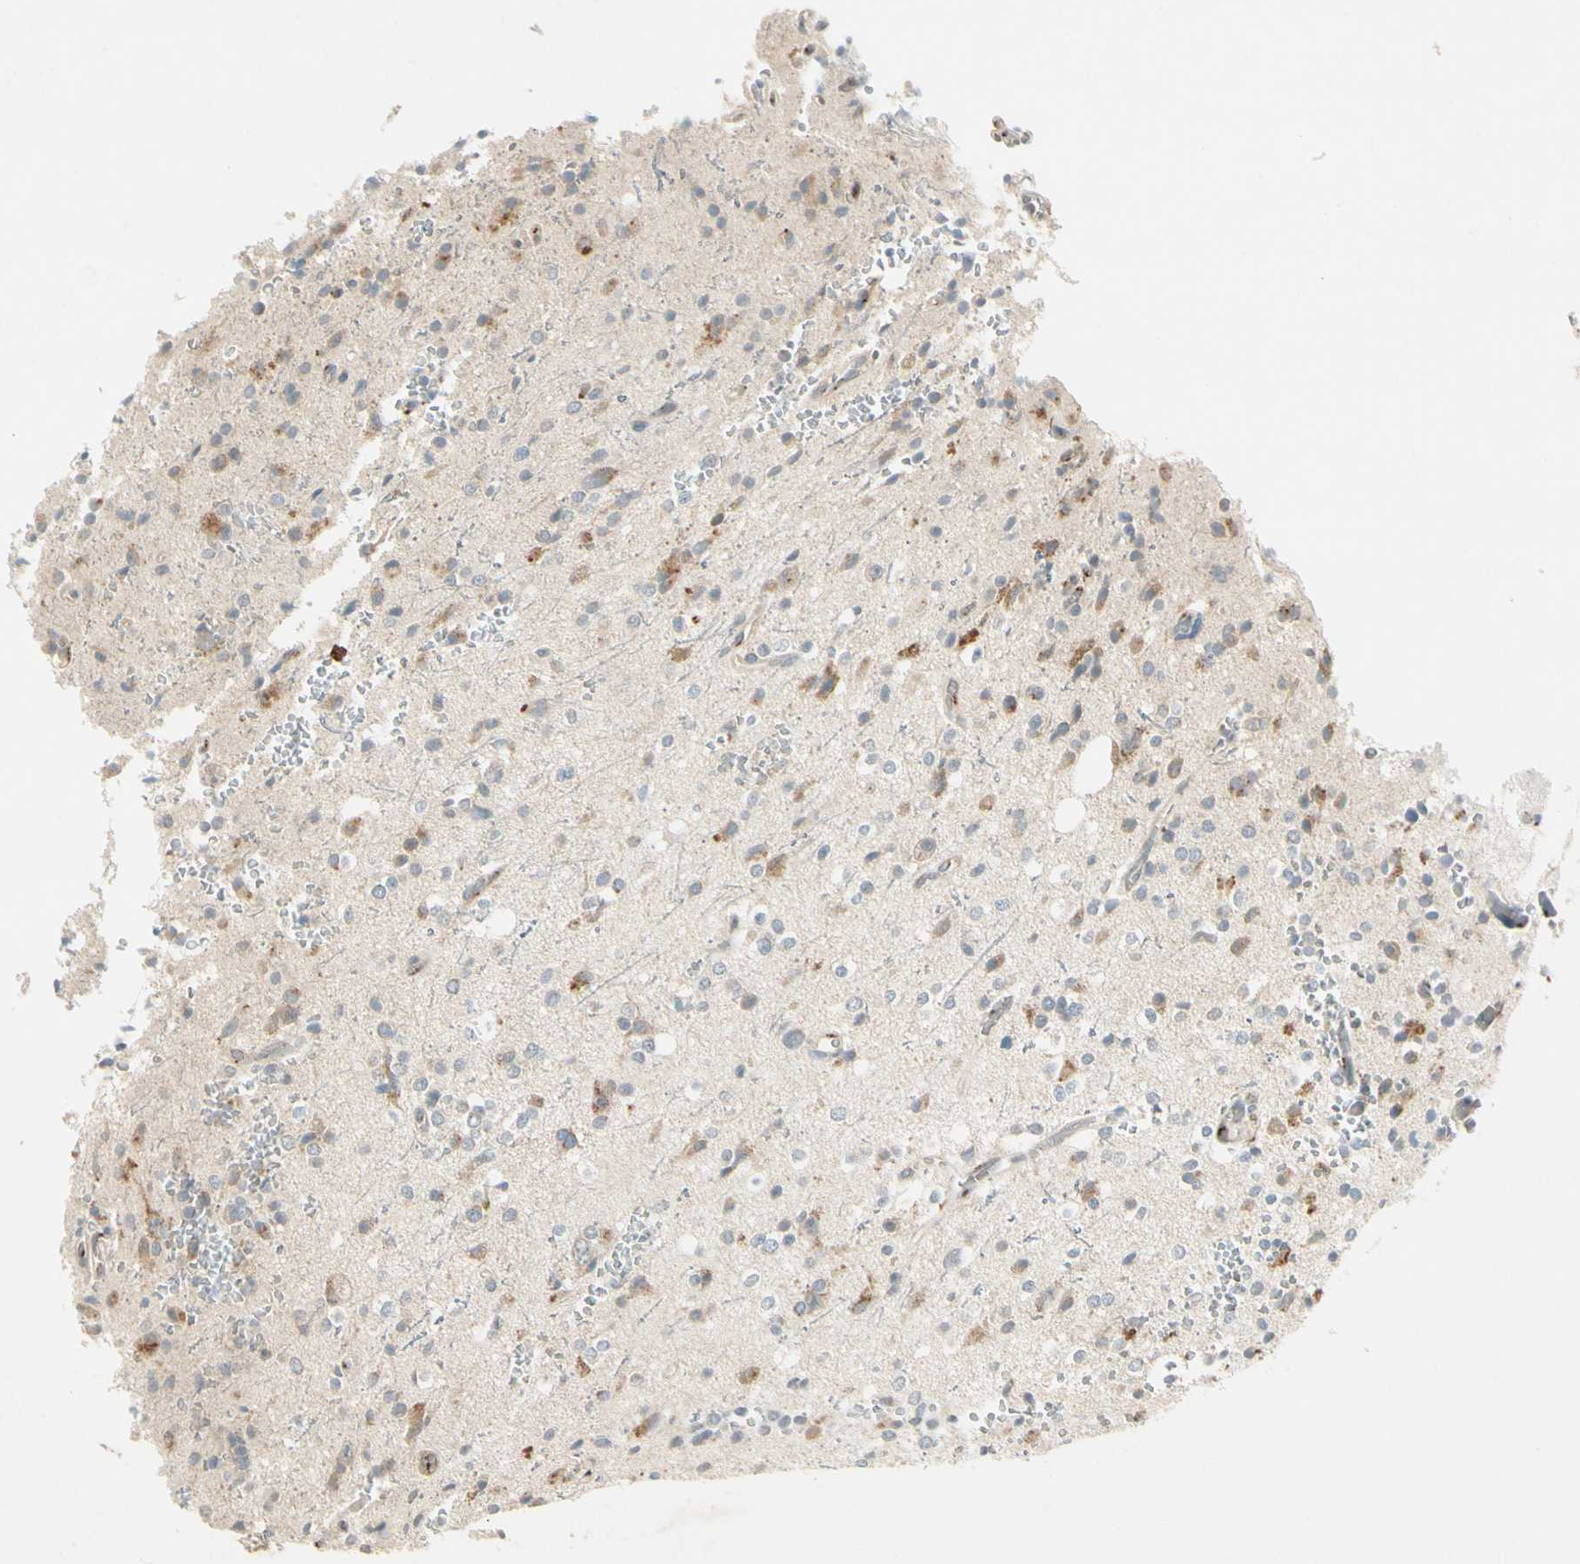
{"staining": {"intensity": "moderate", "quantity": "<25%", "location": "cytoplasmic/membranous"}, "tissue": "glioma", "cell_type": "Tumor cells", "image_type": "cancer", "snomed": [{"axis": "morphology", "description": "Glioma, malignant, High grade"}, {"axis": "topography", "description": "Brain"}], "caption": "Immunohistochemistry (IHC) photomicrograph of neoplastic tissue: human malignant glioma (high-grade) stained using immunohistochemistry shows low levels of moderate protein expression localized specifically in the cytoplasmic/membranous of tumor cells, appearing as a cytoplasmic/membranous brown color.", "gene": "MANSC1", "patient": {"sex": "male", "age": 47}}